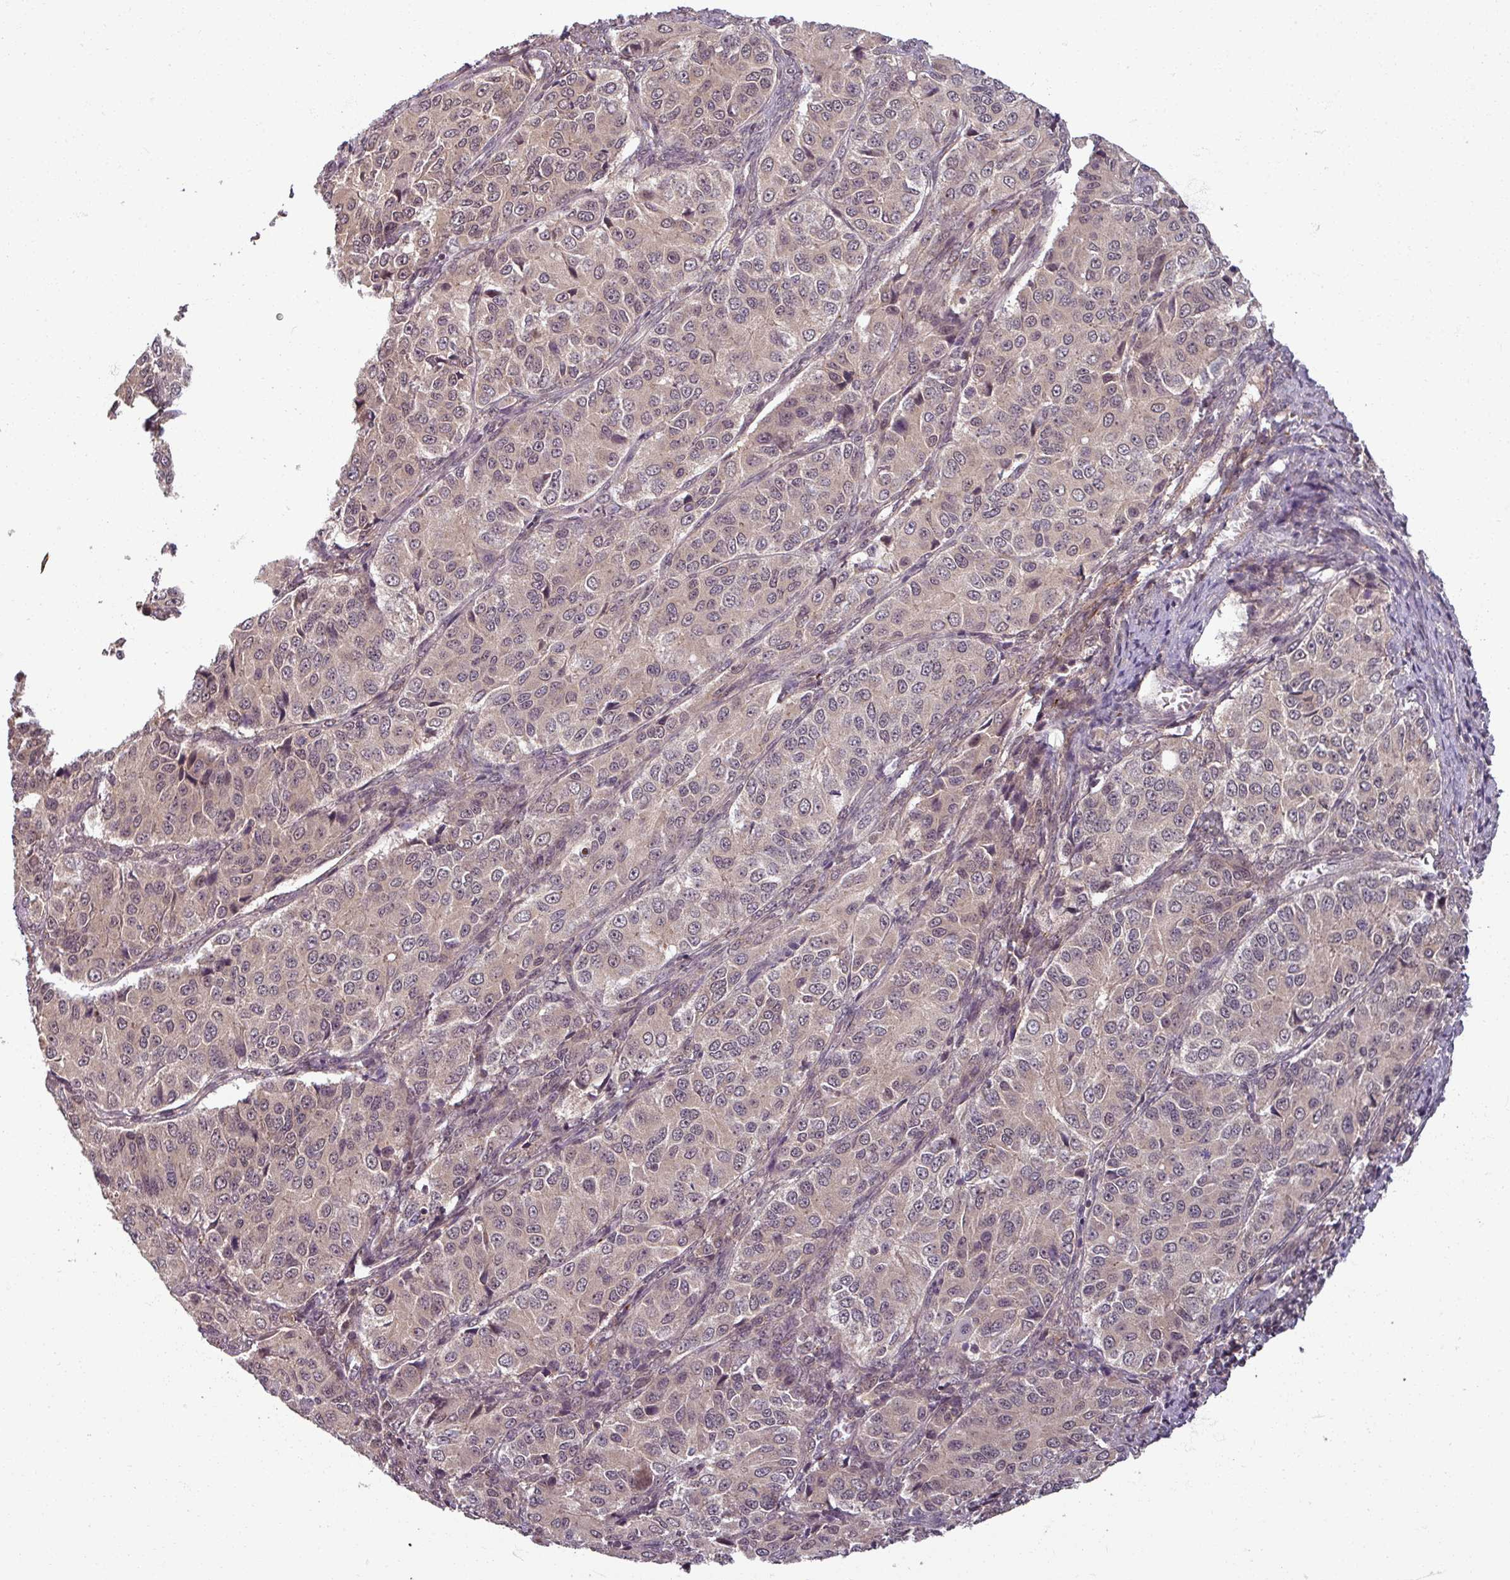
{"staining": {"intensity": "weak", "quantity": "25%-75%", "location": "cytoplasmic/membranous,nuclear"}, "tissue": "ovarian cancer", "cell_type": "Tumor cells", "image_type": "cancer", "snomed": [{"axis": "morphology", "description": "Carcinoma, endometroid"}, {"axis": "topography", "description": "Ovary"}], "caption": "Immunohistochemistry of ovarian cancer demonstrates low levels of weak cytoplasmic/membranous and nuclear expression in about 25%-75% of tumor cells. (DAB = brown stain, brightfield microscopy at high magnification).", "gene": "POLR2G", "patient": {"sex": "female", "age": 51}}